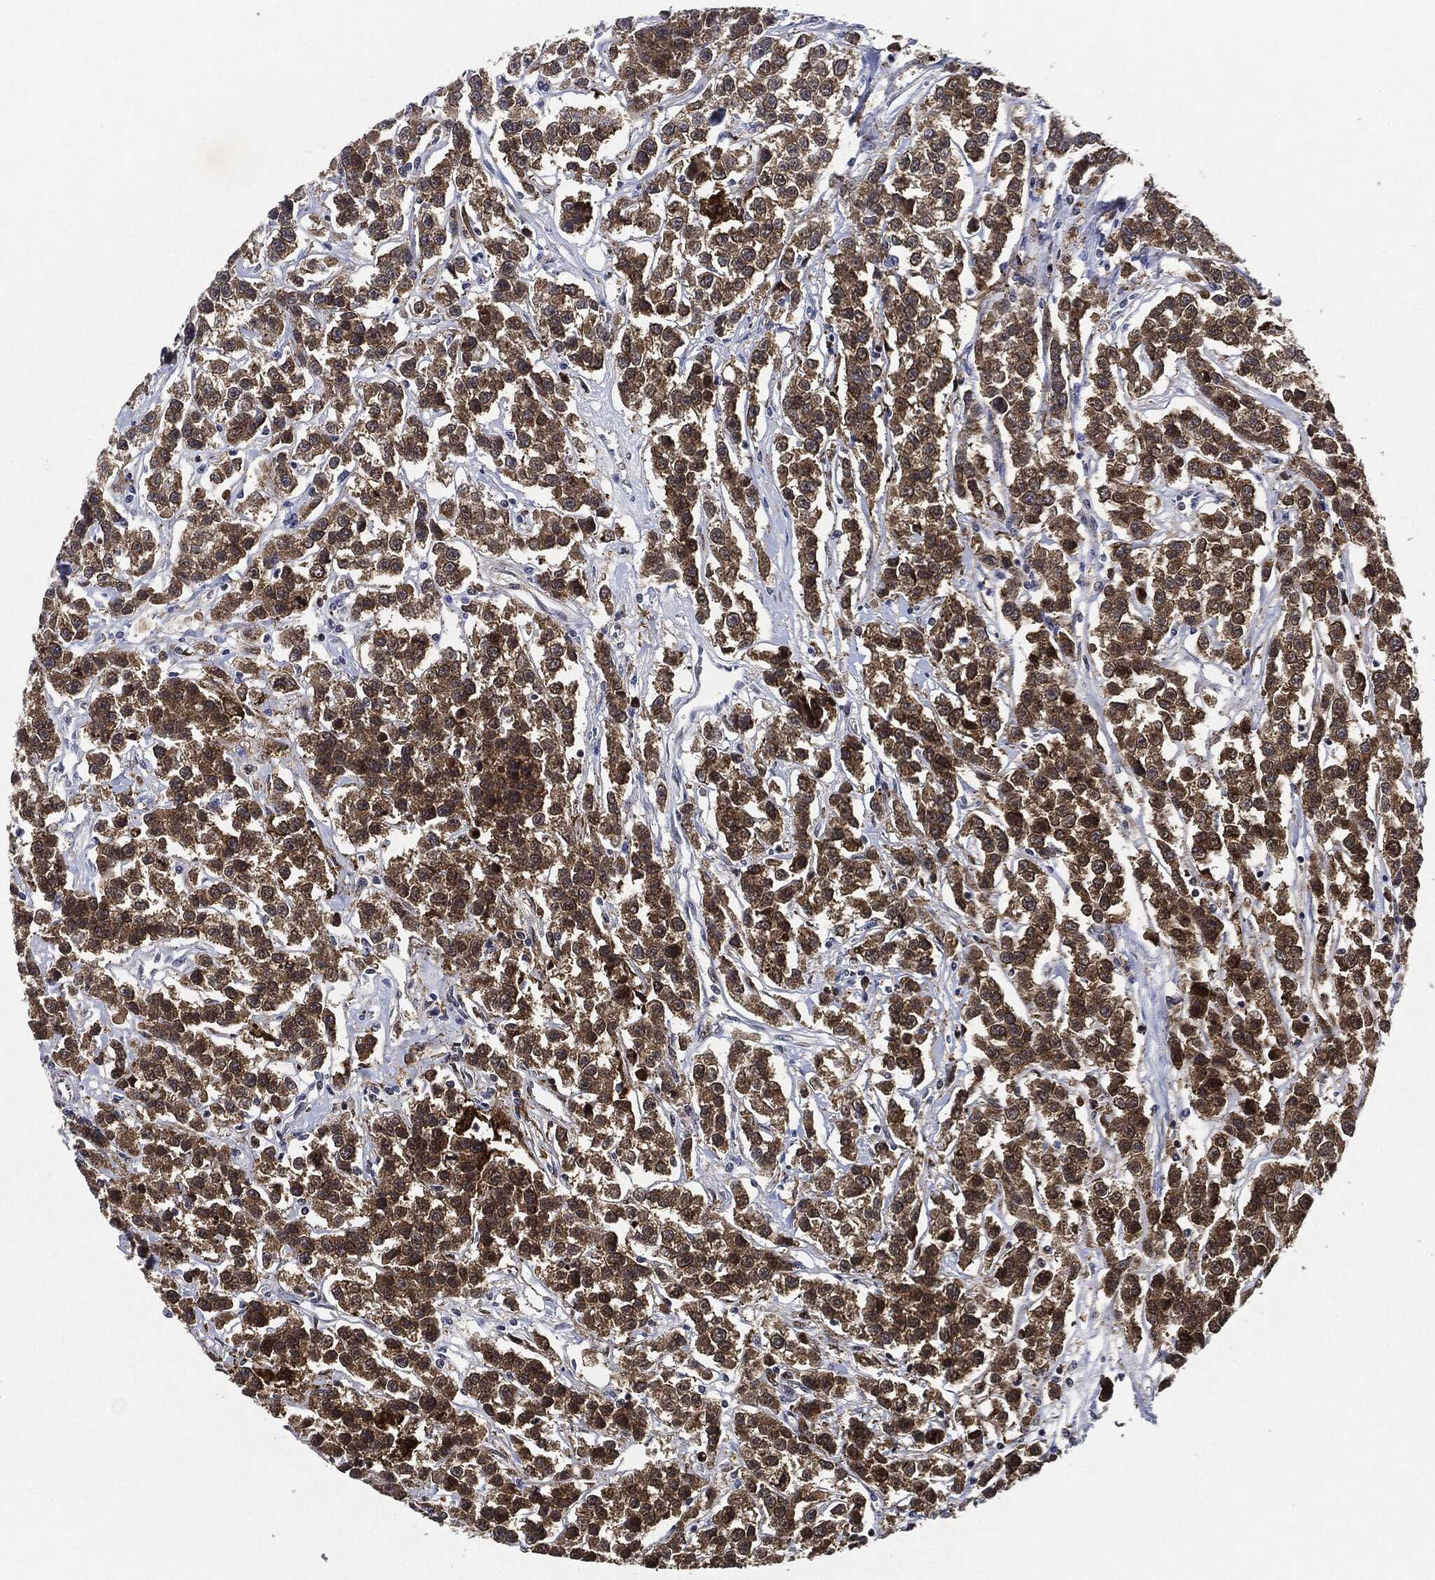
{"staining": {"intensity": "moderate", "quantity": ">75%", "location": "cytoplasmic/membranous"}, "tissue": "testis cancer", "cell_type": "Tumor cells", "image_type": "cancer", "snomed": [{"axis": "morphology", "description": "Seminoma, NOS"}, {"axis": "topography", "description": "Testis"}], "caption": "Immunohistochemistry (IHC) image of neoplastic tissue: seminoma (testis) stained using IHC displays medium levels of moderate protein expression localized specifically in the cytoplasmic/membranous of tumor cells, appearing as a cytoplasmic/membranous brown color.", "gene": "NANOS3", "patient": {"sex": "male", "age": 59}}